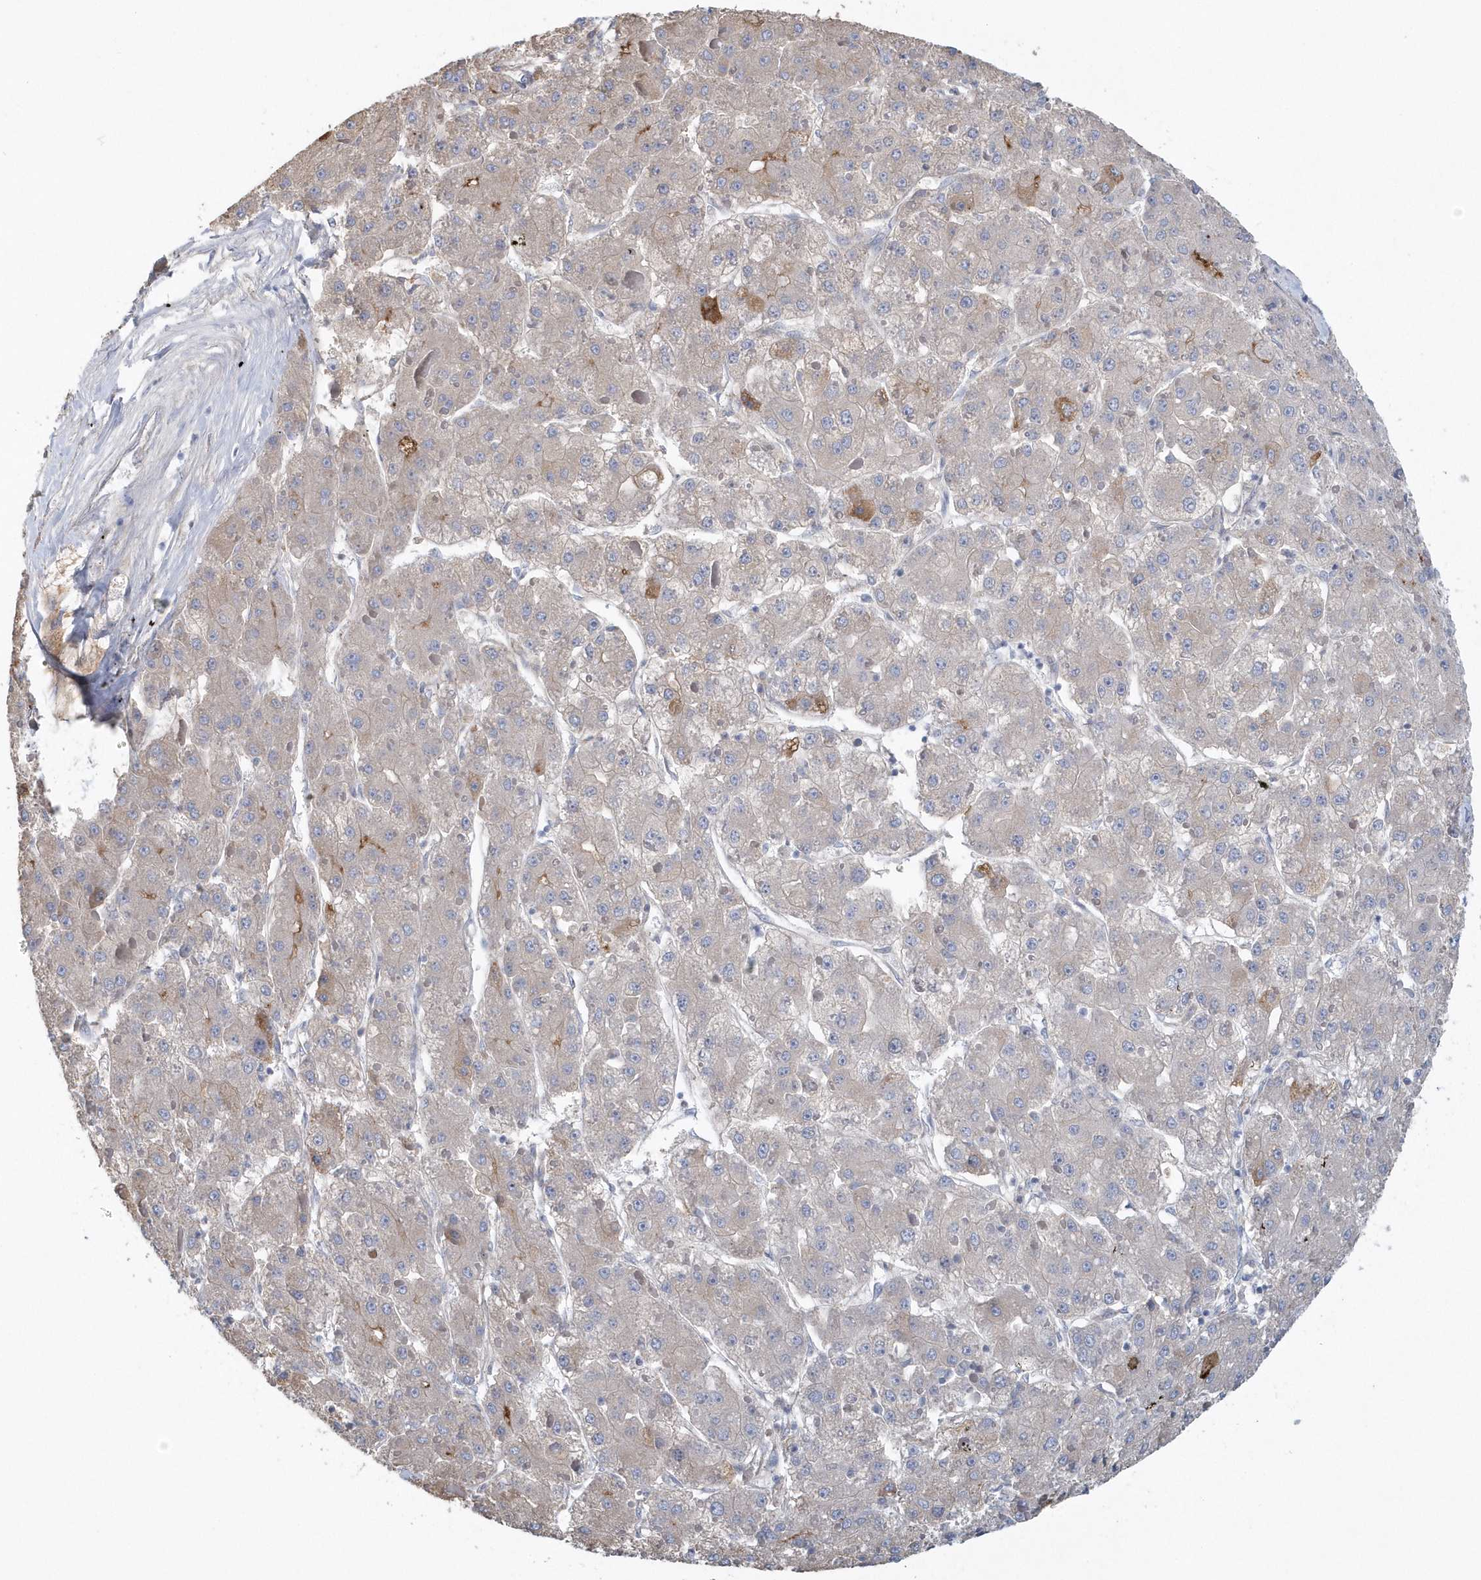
{"staining": {"intensity": "weak", "quantity": "25%-75%", "location": "cytoplasmic/membranous"}, "tissue": "liver cancer", "cell_type": "Tumor cells", "image_type": "cancer", "snomed": [{"axis": "morphology", "description": "Carcinoma, Hepatocellular, NOS"}, {"axis": "topography", "description": "Liver"}], "caption": "This is an image of immunohistochemistry staining of liver hepatocellular carcinoma, which shows weak expression in the cytoplasmic/membranous of tumor cells.", "gene": "SPATA18", "patient": {"sex": "female", "age": 73}}